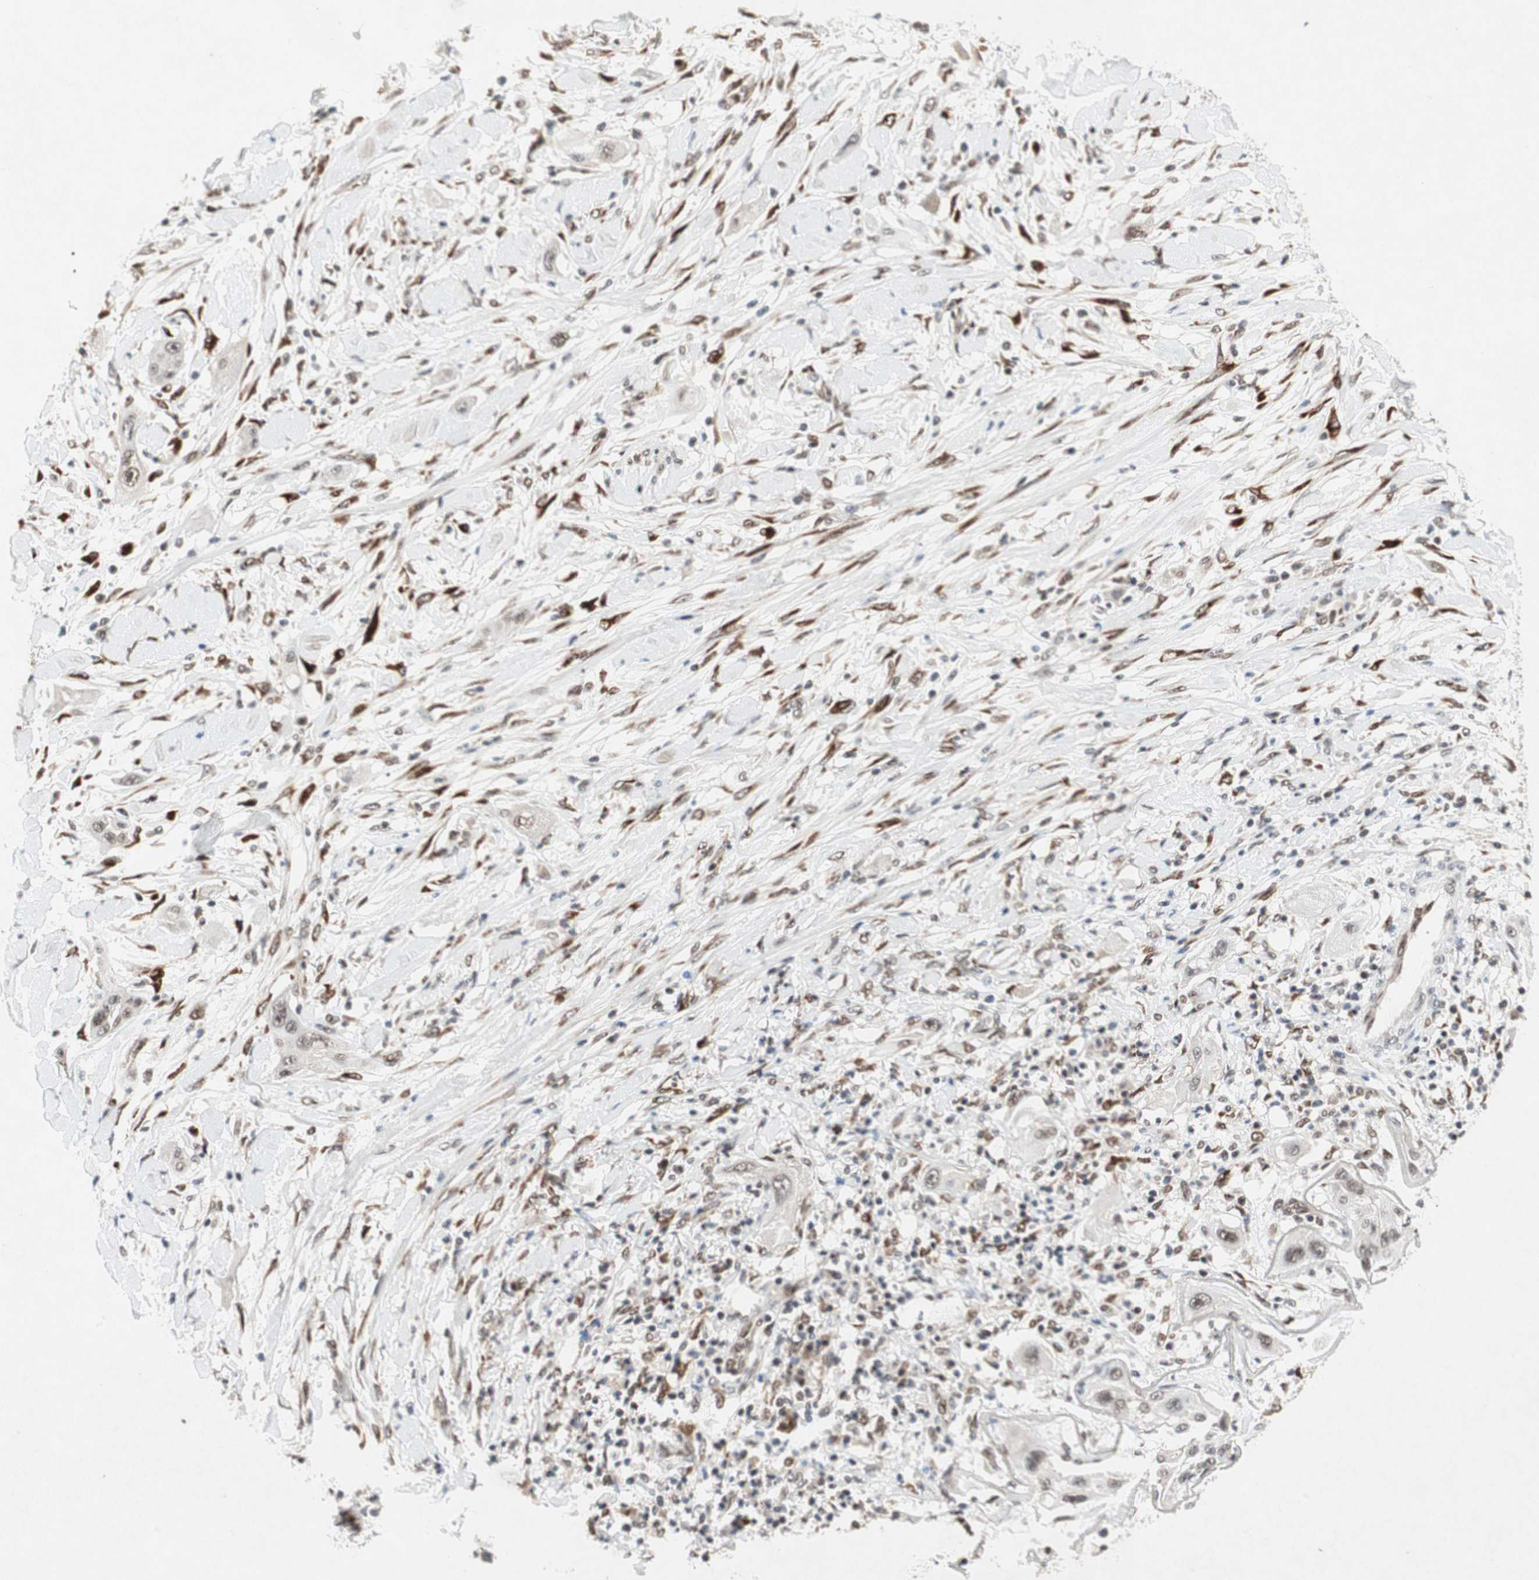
{"staining": {"intensity": "weak", "quantity": ">75%", "location": "nuclear"}, "tissue": "lung cancer", "cell_type": "Tumor cells", "image_type": "cancer", "snomed": [{"axis": "morphology", "description": "Squamous cell carcinoma, NOS"}, {"axis": "topography", "description": "Lung"}], "caption": "Human squamous cell carcinoma (lung) stained for a protein (brown) exhibits weak nuclear positive expression in approximately >75% of tumor cells.", "gene": "TCF12", "patient": {"sex": "female", "age": 47}}